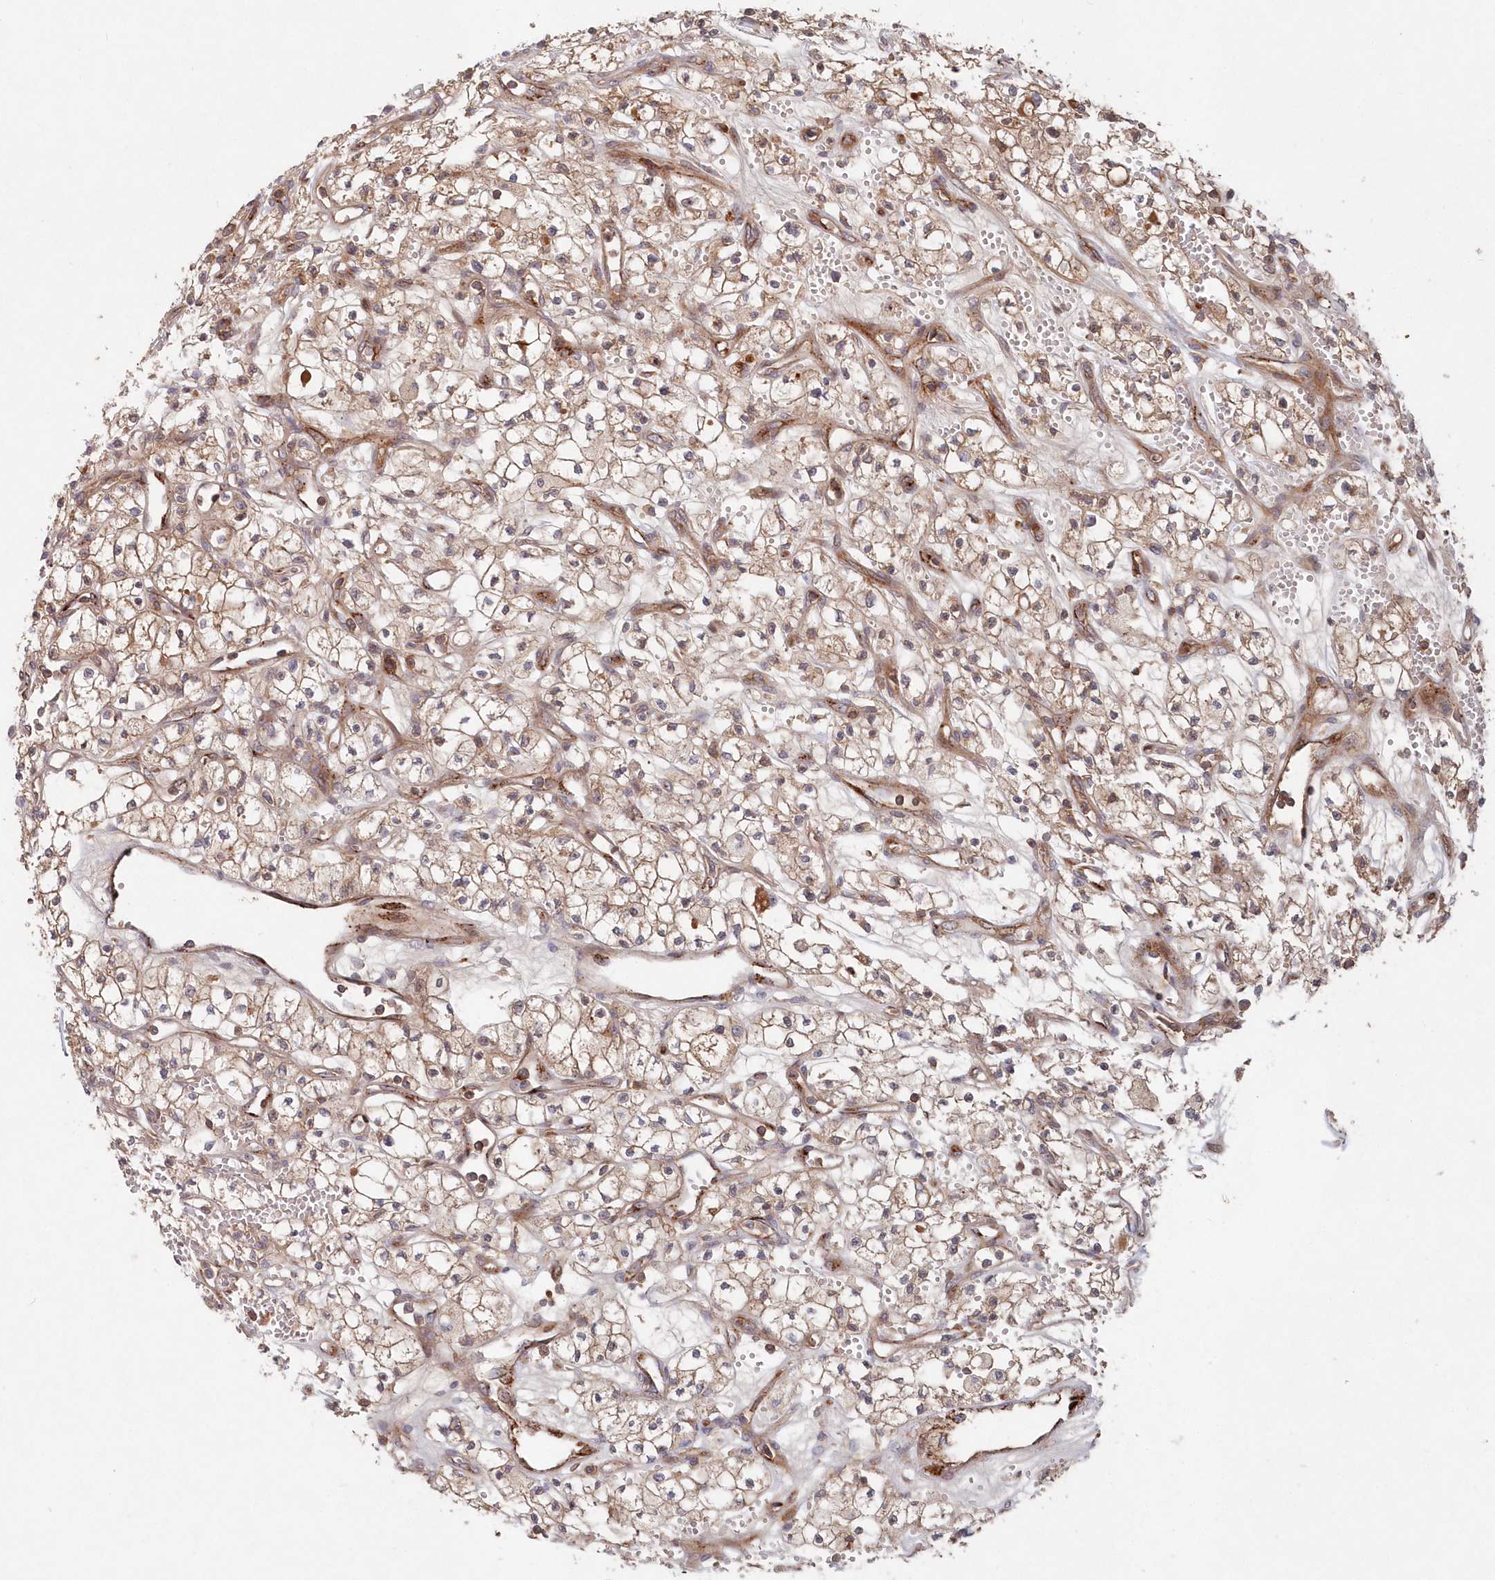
{"staining": {"intensity": "weak", "quantity": ">75%", "location": "cytoplasmic/membranous"}, "tissue": "renal cancer", "cell_type": "Tumor cells", "image_type": "cancer", "snomed": [{"axis": "morphology", "description": "Adenocarcinoma, NOS"}, {"axis": "topography", "description": "Kidney"}], "caption": "Tumor cells exhibit low levels of weak cytoplasmic/membranous expression in about >75% of cells in adenocarcinoma (renal).", "gene": "ABHD14B", "patient": {"sex": "male", "age": 59}}